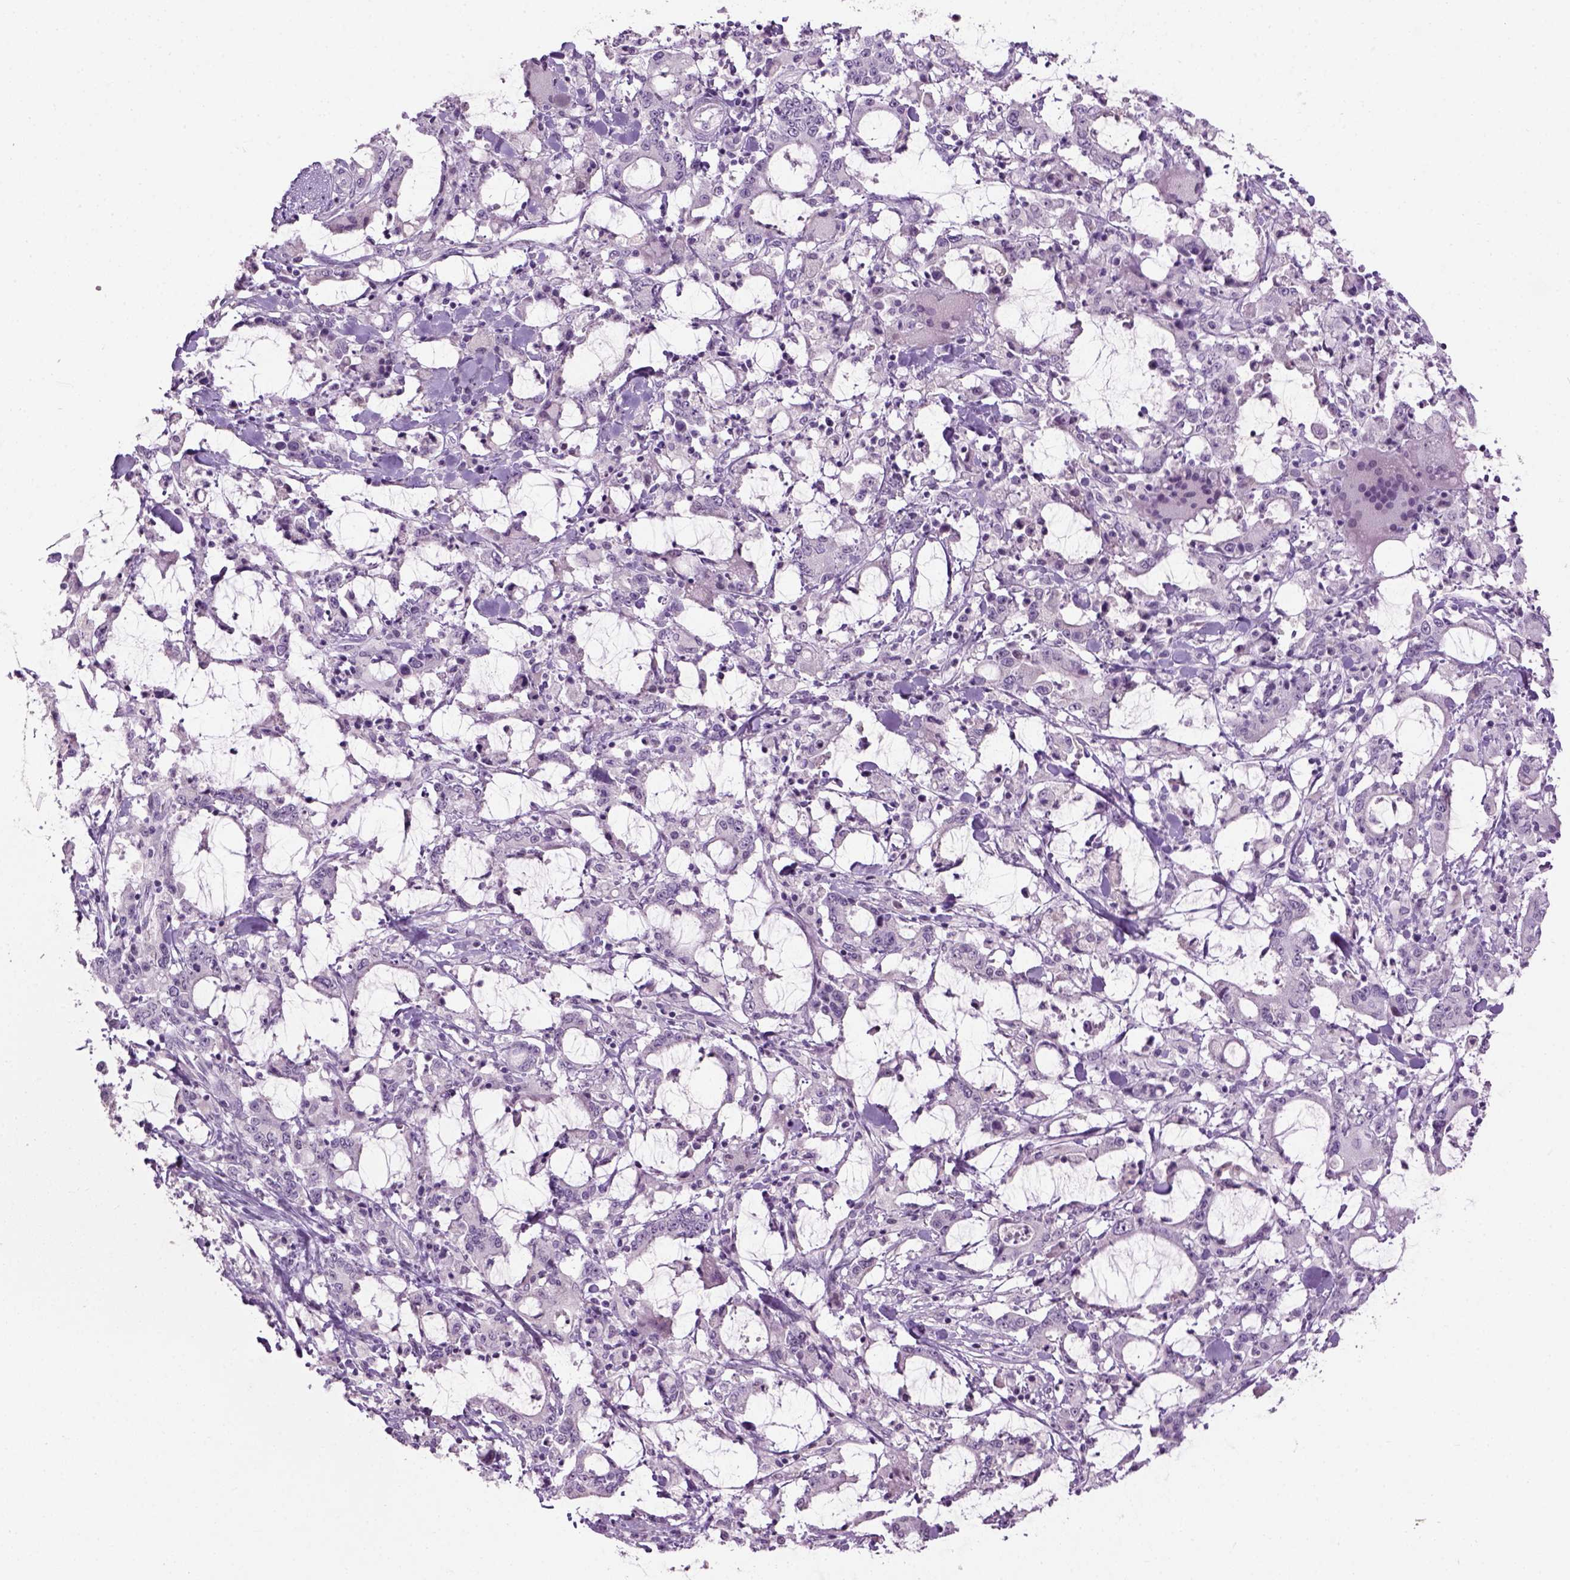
{"staining": {"intensity": "negative", "quantity": "none", "location": "none"}, "tissue": "stomach cancer", "cell_type": "Tumor cells", "image_type": "cancer", "snomed": [{"axis": "morphology", "description": "Adenocarcinoma, NOS"}, {"axis": "topography", "description": "Stomach, upper"}], "caption": "This is a histopathology image of immunohistochemistry (IHC) staining of stomach adenocarcinoma, which shows no staining in tumor cells.", "gene": "GABRB2", "patient": {"sex": "male", "age": 68}}